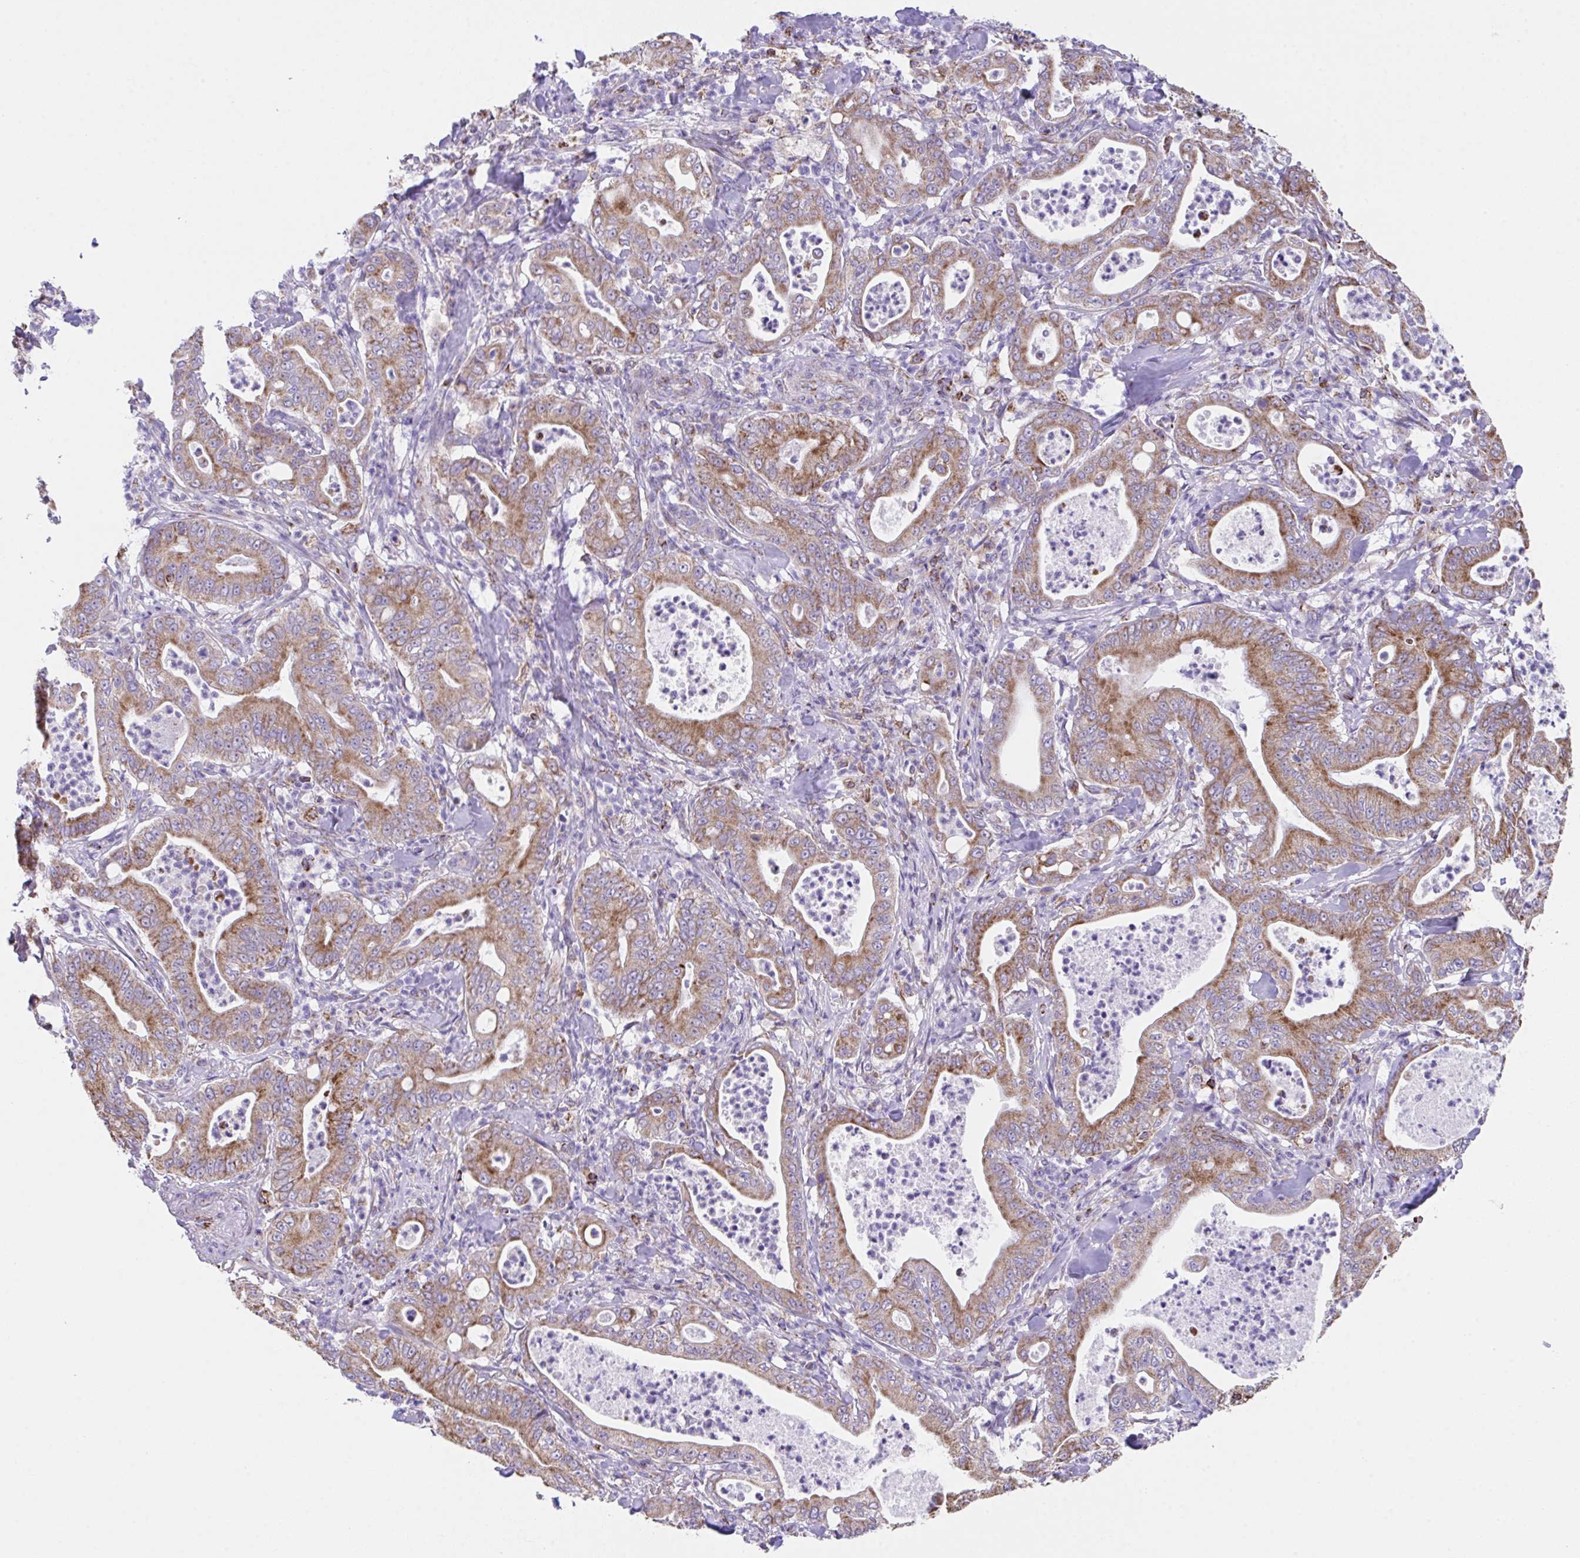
{"staining": {"intensity": "moderate", "quantity": ">75%", "location": "cytoplasmic/membranous"}, "tissue": "pancreatic cancer", "cell_type": "Tumor cells", "image_type": "cancer", "snomed": [{"axis": "morphology", "description": "Adenocarcinoma, NOS"}, {"axis": "topography", "description": "Pancreas"}], "caption": "Pancreatic cancer (adenocarcinoma) tissue exhibits moderate cytoplasmic/membranous positivity in approximately >75% of tumor cells, visualized by immunohistochemistry.", "gene": "PCMTD2", "patient": {"sex": "male", "age": 71}}